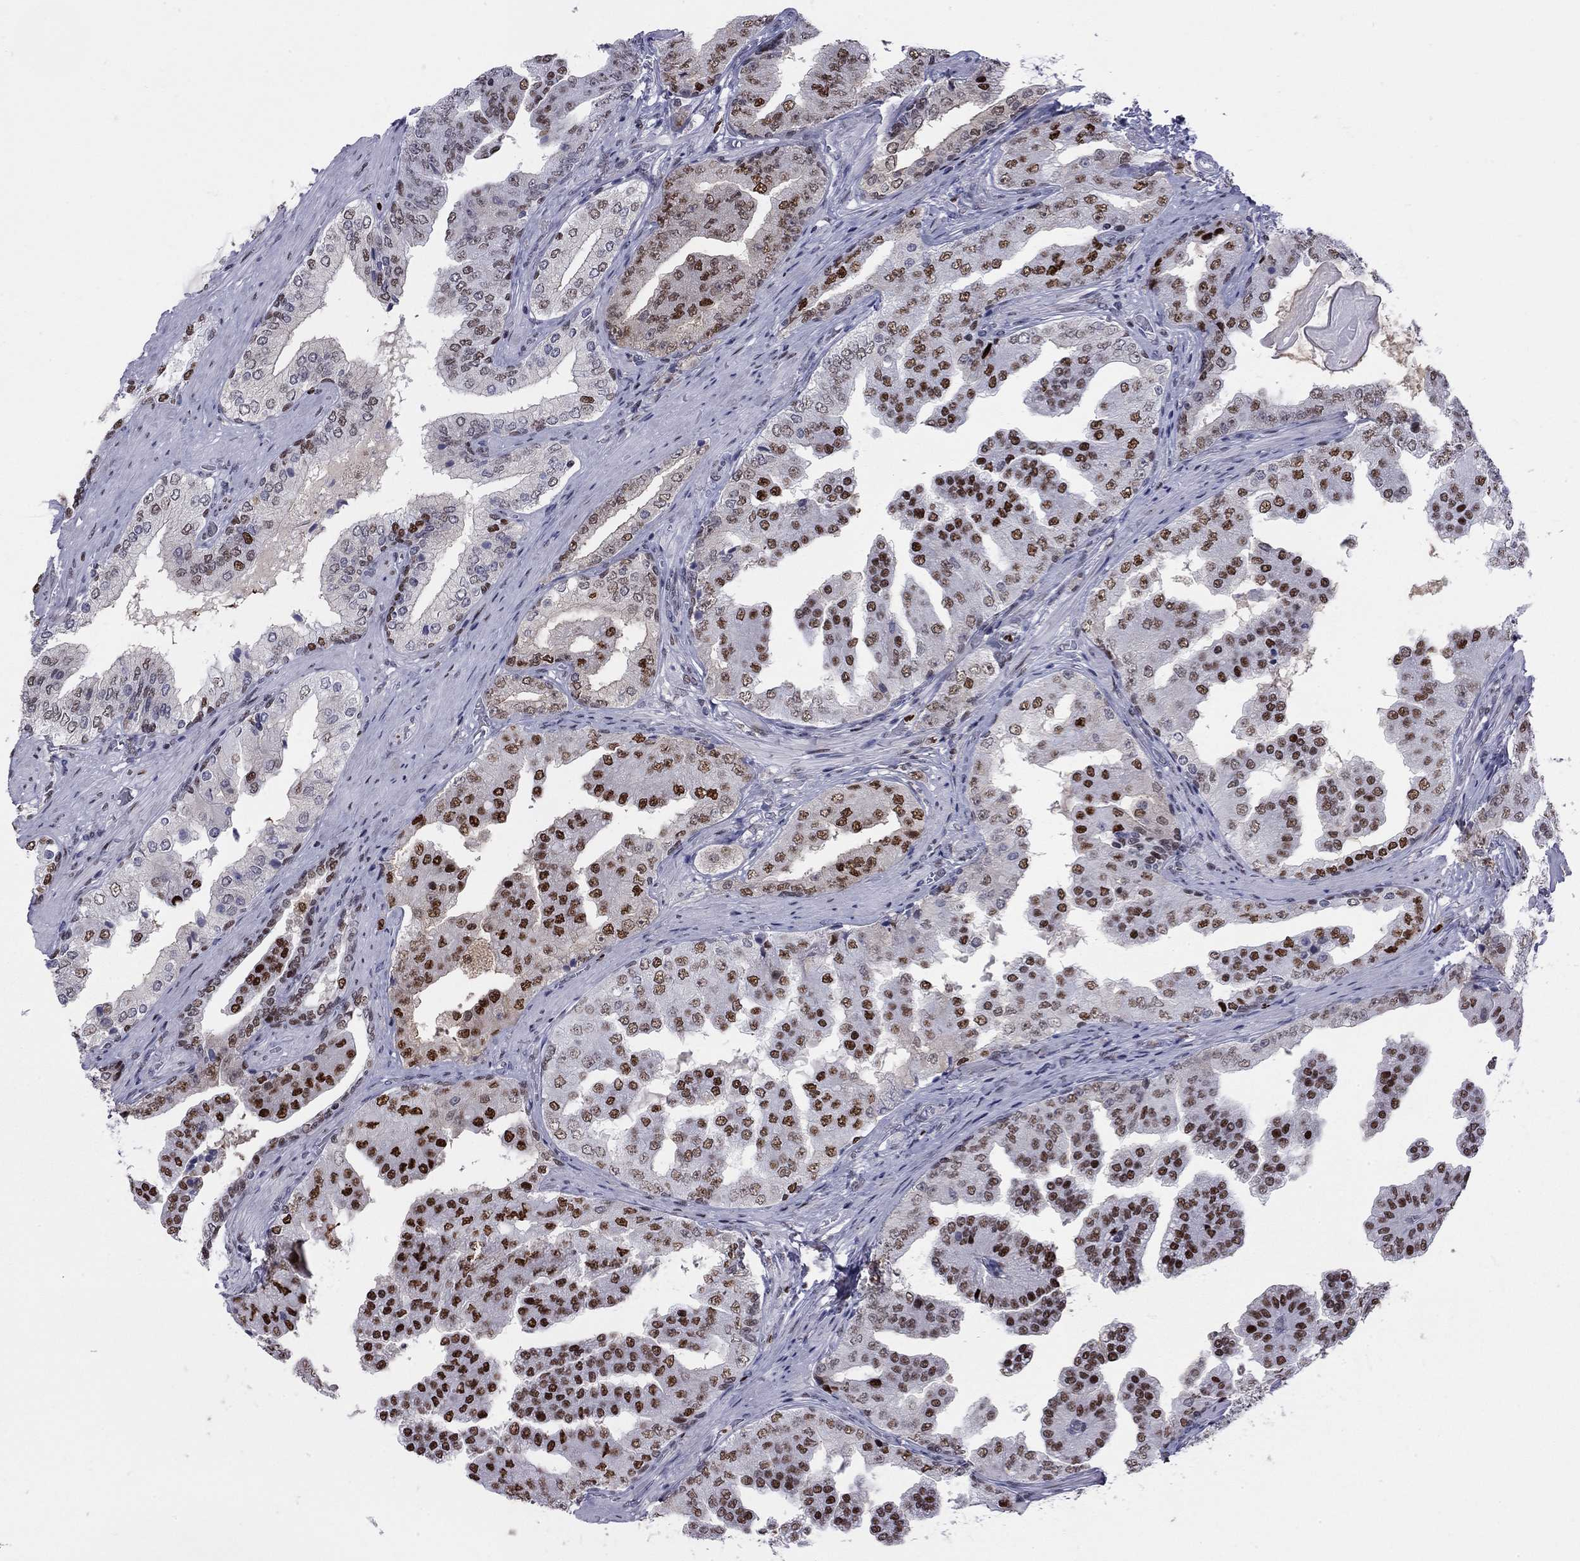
{"staining": {"intensity": "strong", "quantity": ">75%", "location": "nuclear"}, "tissue": "prostate cancer", "cell_type": "Tumor cells", "image_type": "cancer", "snomed": [{"axis": "morphology", "description": "Adenocarcinoma, Low grade"}, {"axis": "topography", "description": "Prostate and seminal vesicle, NOS"}], "caption": "Low-grade adenocarcinoma (prostate) was stained to show a protein in brown. There is high levels of strong nuclear expression in about >75% of tumor cells.", "gene": "PCGF3", "patient": {"sex": "male", "age": 61}}